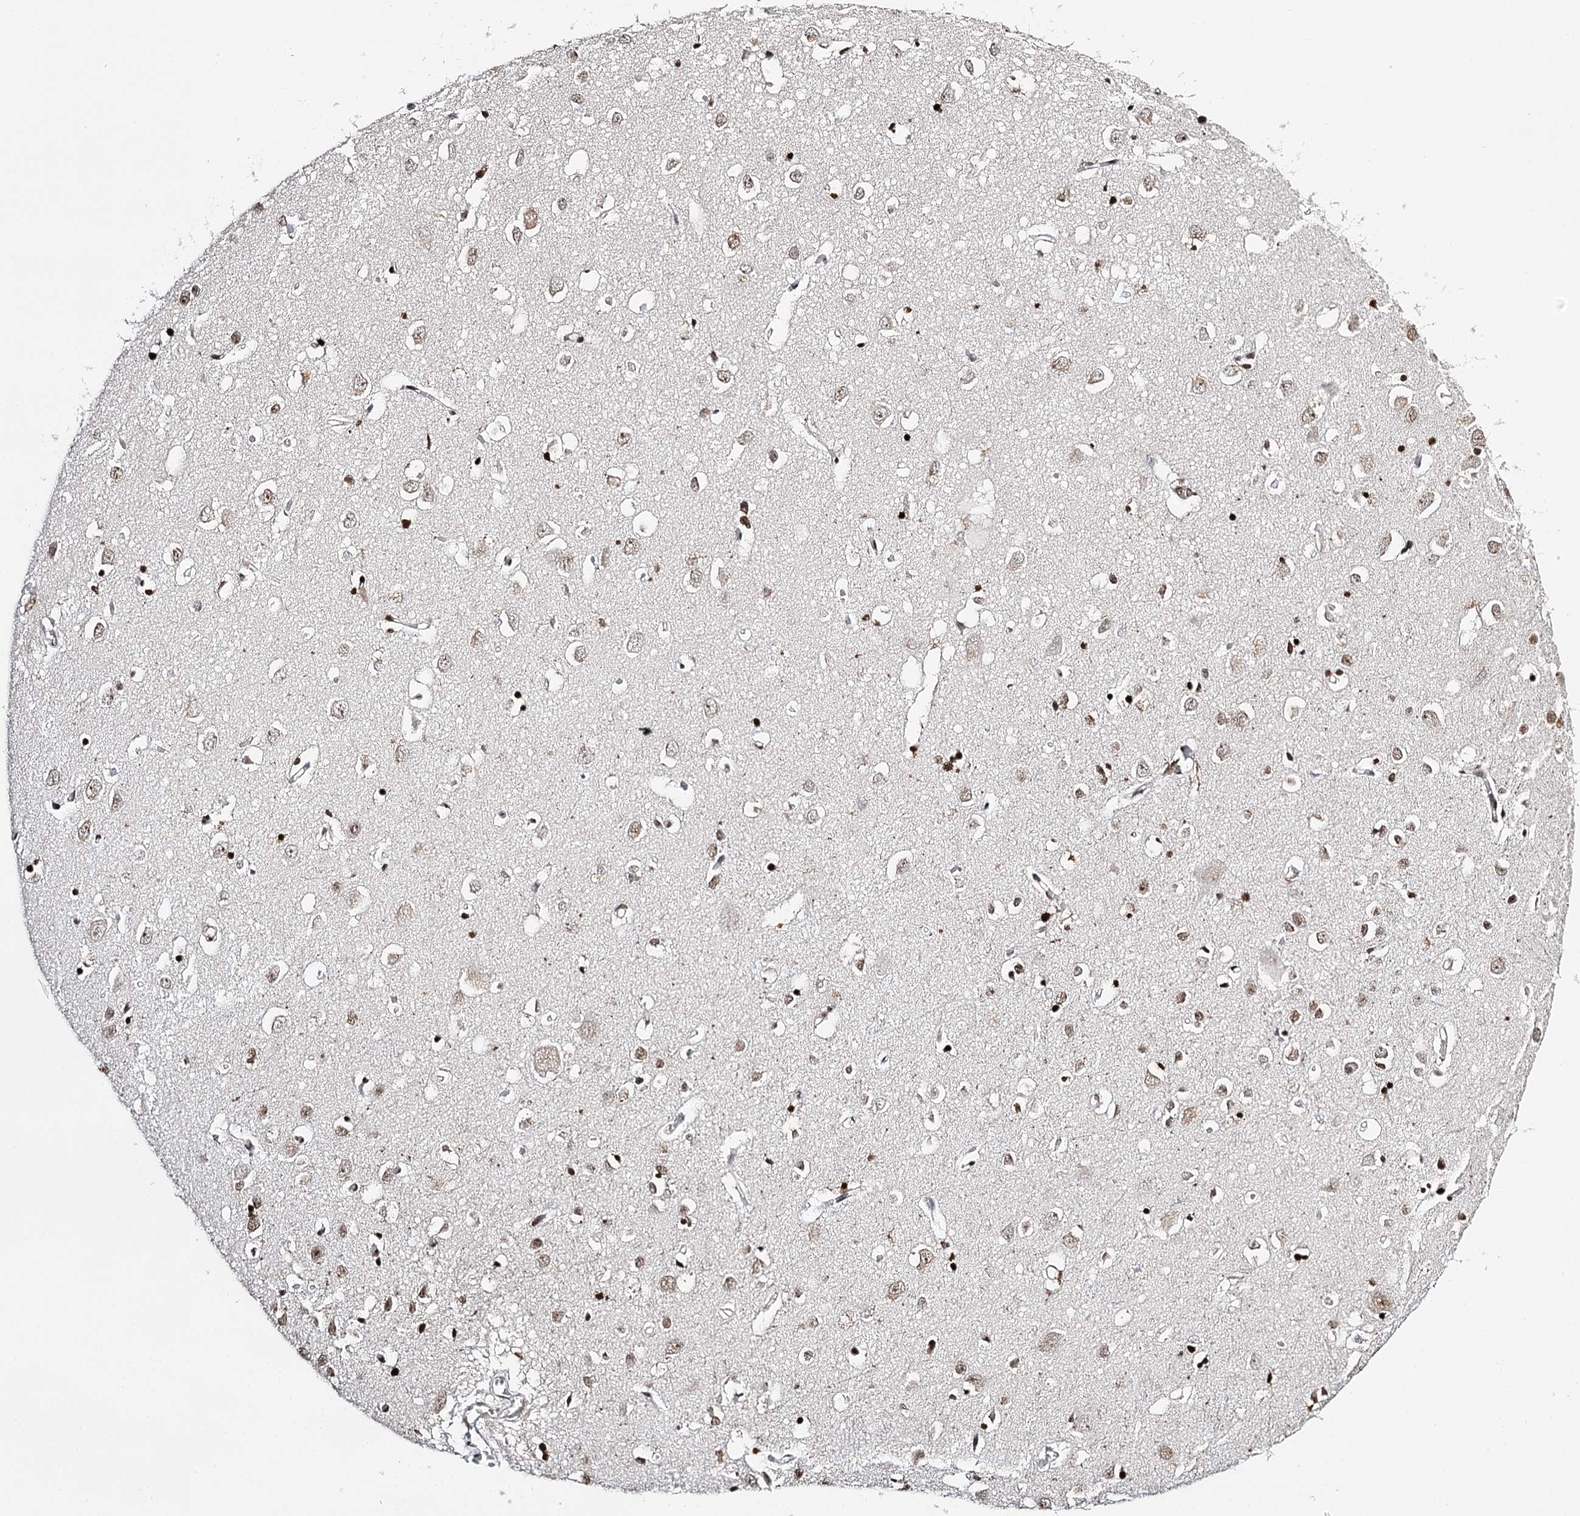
{"staining": {"intensity": "moderate", "quantity": ">75%", "location": "nuclear"}, "tissue": "cerebral cortex", "cell_type": "Endothelial cells", "image_type": "normal", "snomed": [{"axis": "morphology", "description": "Normal tissue, NOS"}, {"axis": "topography", "description": "Cerebral cortex"}], "caption": "Immunohistochemical staining of benign human cerebral cortex shows moderate nuclear protein expression in about >75% of endothelial cells. The staining was performed using DAB (3,3'-diaminobenzidine) to visualize the protein expression in brown, while the nuclei were stained in blue with hematoxylin (Magnification: 20x).", "gene": "RPS27A", "patient": {"sex": "female", "age": 64}}